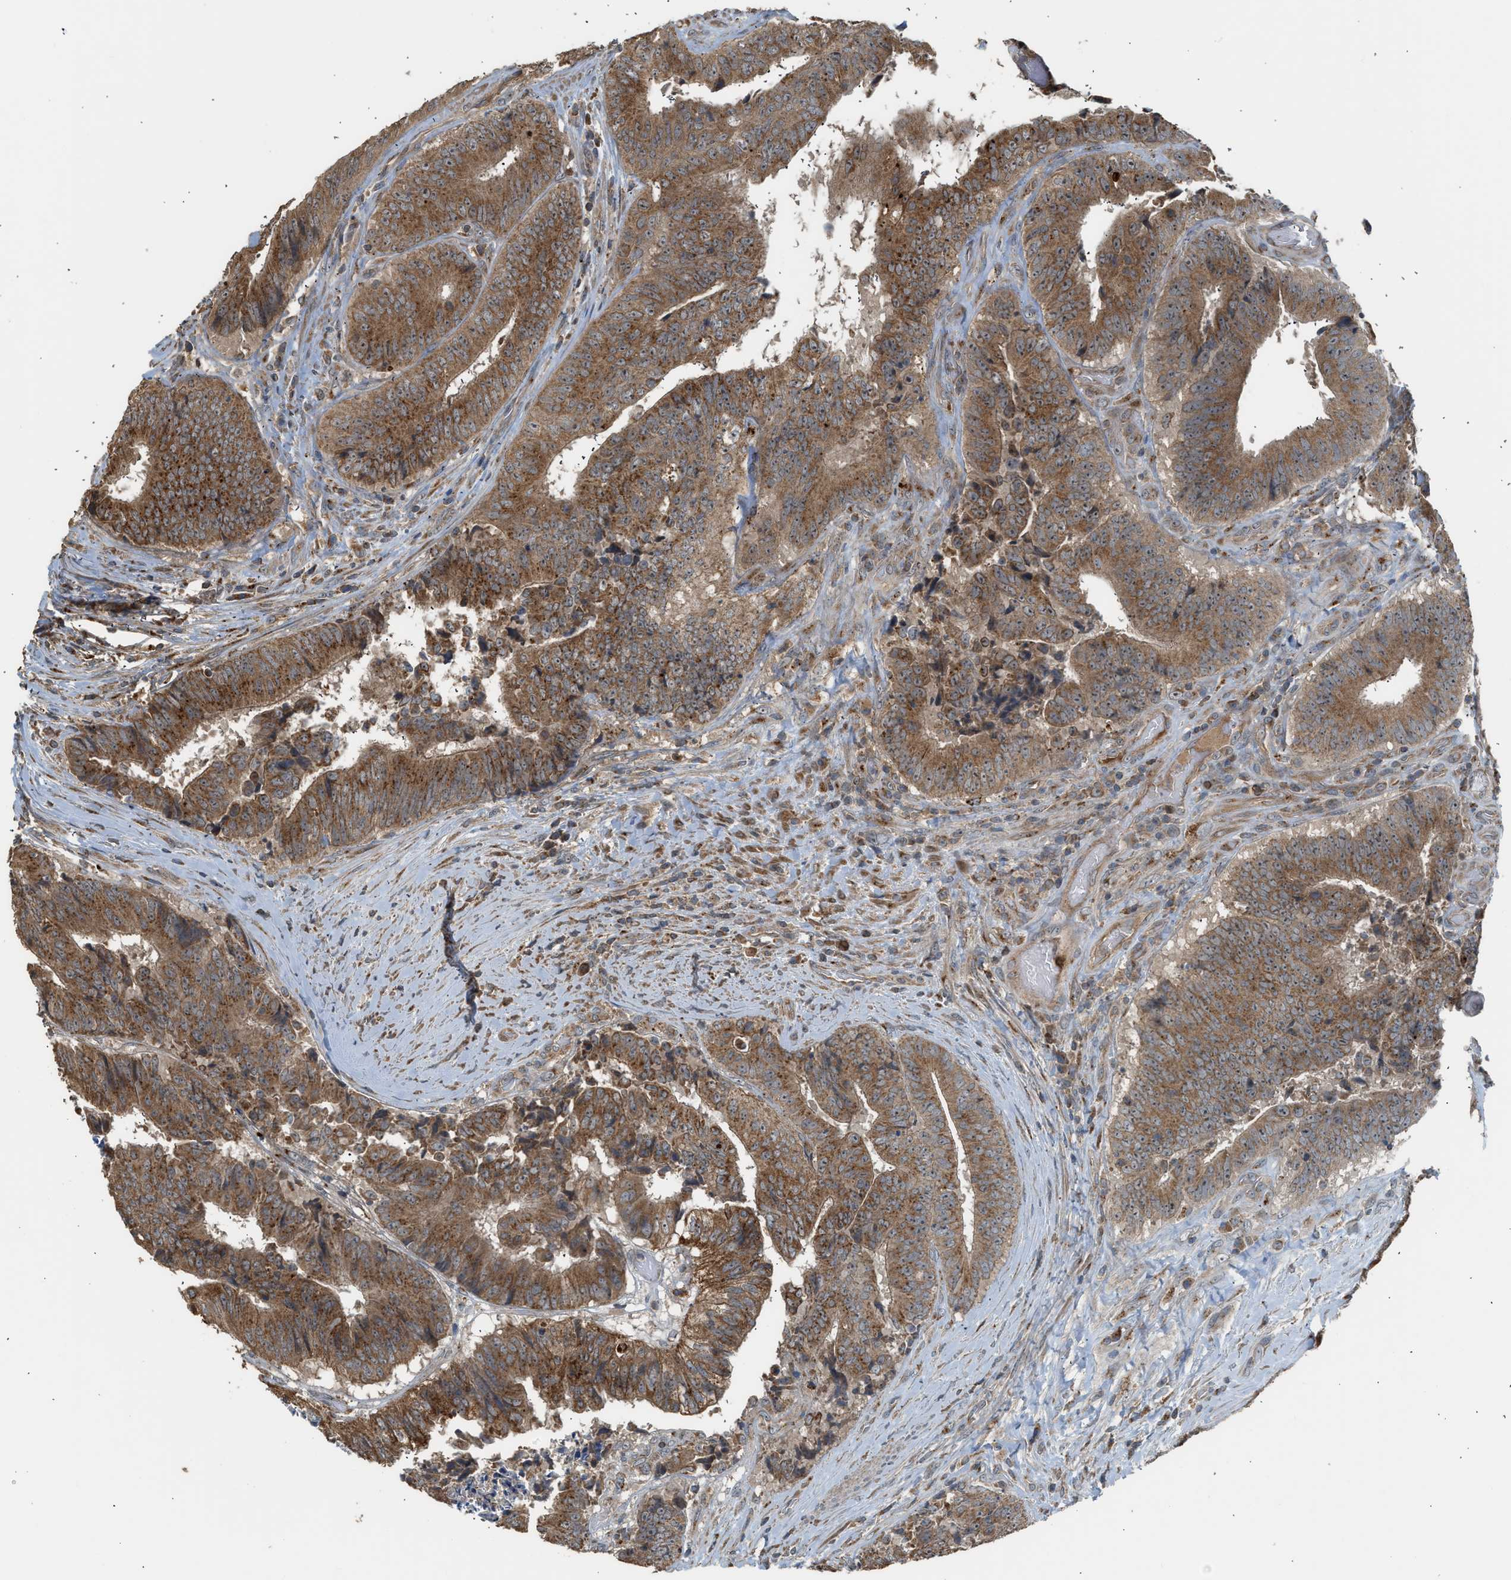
{"staining": {"intensity": "strong", "quantity": ">75%", "location": "cytoplasmic/membranous"}, "tissue": "colorectal cancer", "cell_type": "Tumor cells", "image_type": "cancer", "snomed": [{"axis": "morphology", "description": "Adenocarcinoma, NOS"}, {"axis": "topography", "description": "Rectum"}], "caption": "Human adenocarcinoma (colorectal) stained for a protein (brown) reveals strong cytoplasmic/membranous positive positivity in about >75% of tumor cells.", "gene": "STARD3", "patient": {"sex": "male", "age": 72}}